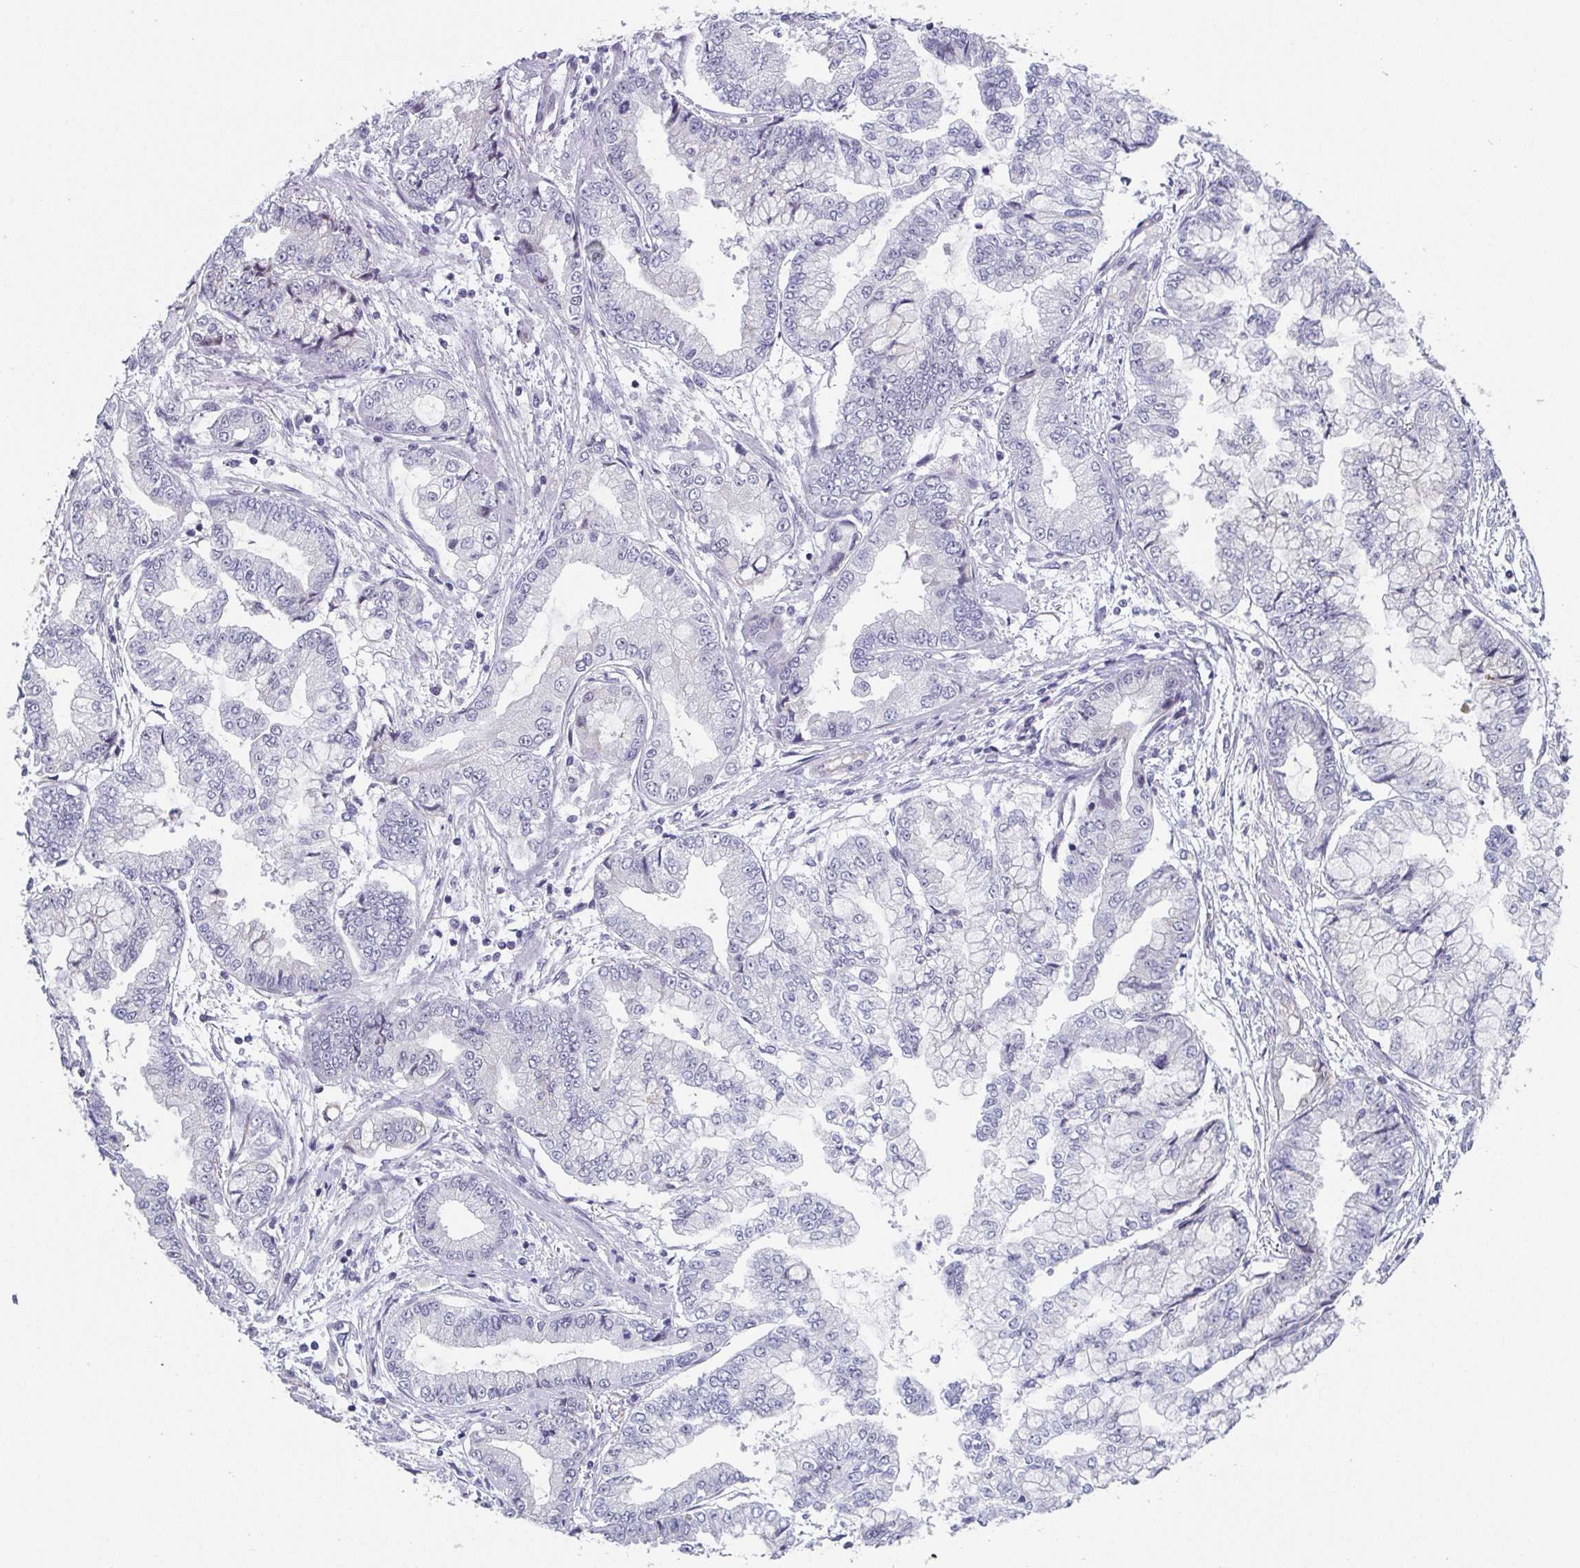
{"staining": {"intensity": "negative", "quantity": "none", "location": "none"}, "tissue": "stomach cancer", "cell_type": "Tumor cells", "image_type": "cancer", "snomed": [{"axis": "morphology", "description": "Adenocarcinoma, NOS"}, {"axis": "topography", "description": "Stomach, upper"}], "caption": "IHC micrograph of neoplastic tissue: stomach cancer stained with DAB displays no significant protein positivity in tumor cells. (DAB immunohistochemistry with hematoxylin counter stain).", "gene": "EXOSC7", "patient": {"sex": "female", "age": 74}}